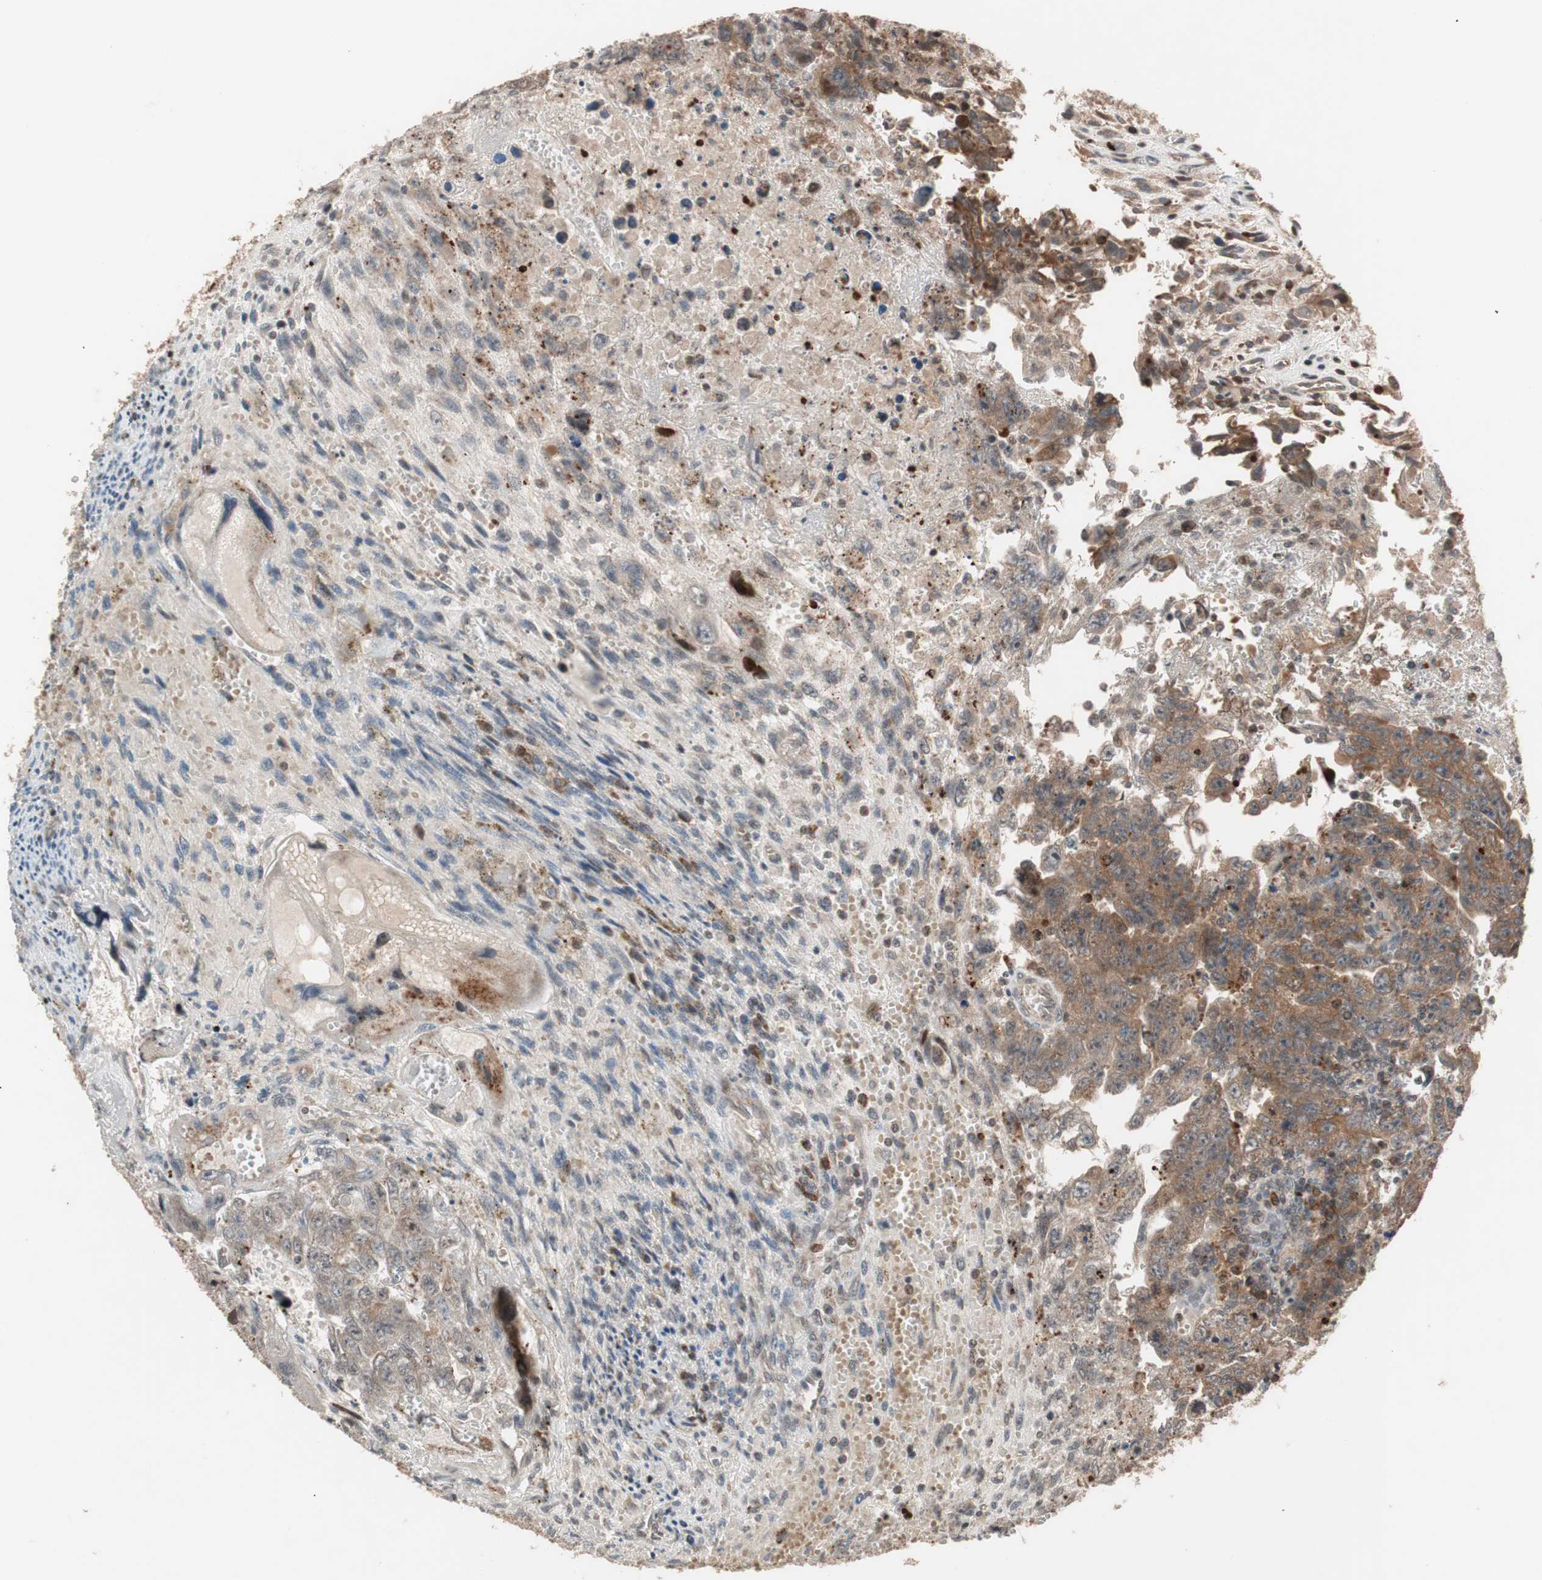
{"staining": {"intensity": "strong", "quantity": ">75%", "location": "cytoplasmic/membranous"}, "tissue": "testis cancer", "cell_type": "Tumor cells", "image_type": "cancer", "snomed": [{"axis": "morphology", "description": "Carcinoma, Embryonal, NOS"}, {"axis": "topography", "description": "Testis"}], "caption": "Strong cytoplasmic/membranous protein staining is appreciated in approximately >75% of tumor cells in testis embryonal carcinoma. (Stains: DAB in brown, nuclei in blue, Microscopy: brightfield microscopy at high magnification).", "gene": "NF2", "patient": {"sex": "male", "age": 28}}